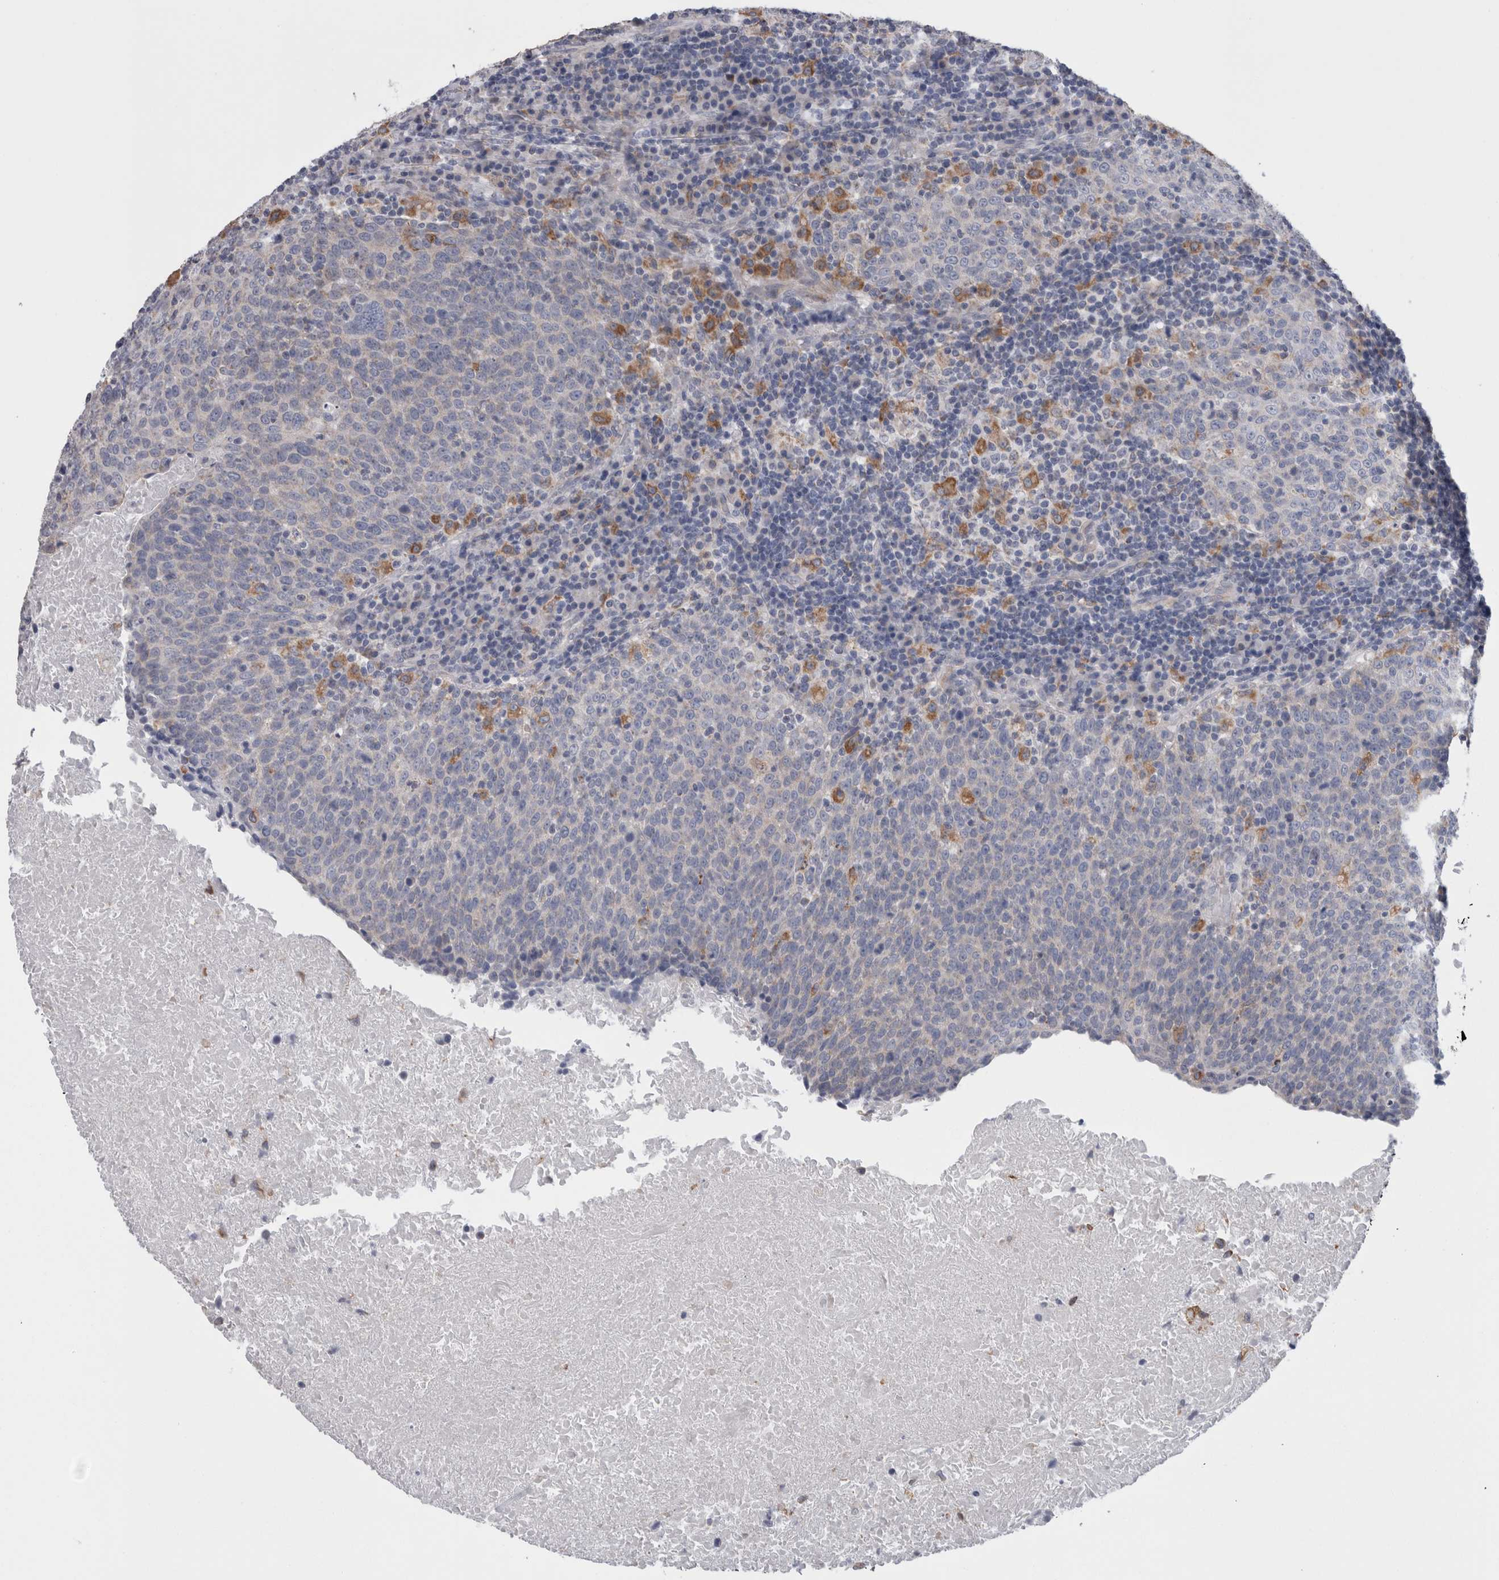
{"staining": {"intensity": "negative", "quantity": "none", "location": "none"}, "tissue": "head and neck cancer", "cell_type": "Tumor cells", "image_type": "cancer", "snomed": [{"axis": "morphology", "description": "Squamous cell carcinoma, NOS"}, {"axis": "morphology", "description": "Squamous cell carcinoma, metastatic, NOS"}, {"axis": "topography", "description": "Lymph node"}, {"axis": "topography", "description": "Head-Neck"}], "caption": "This is an IHC image of human metastatic squamous cell carcinoma (head and neck). There is no staining in tumor cells.", "gene": "GDAP1", "patient": {"sex": "male", "age": 62}}